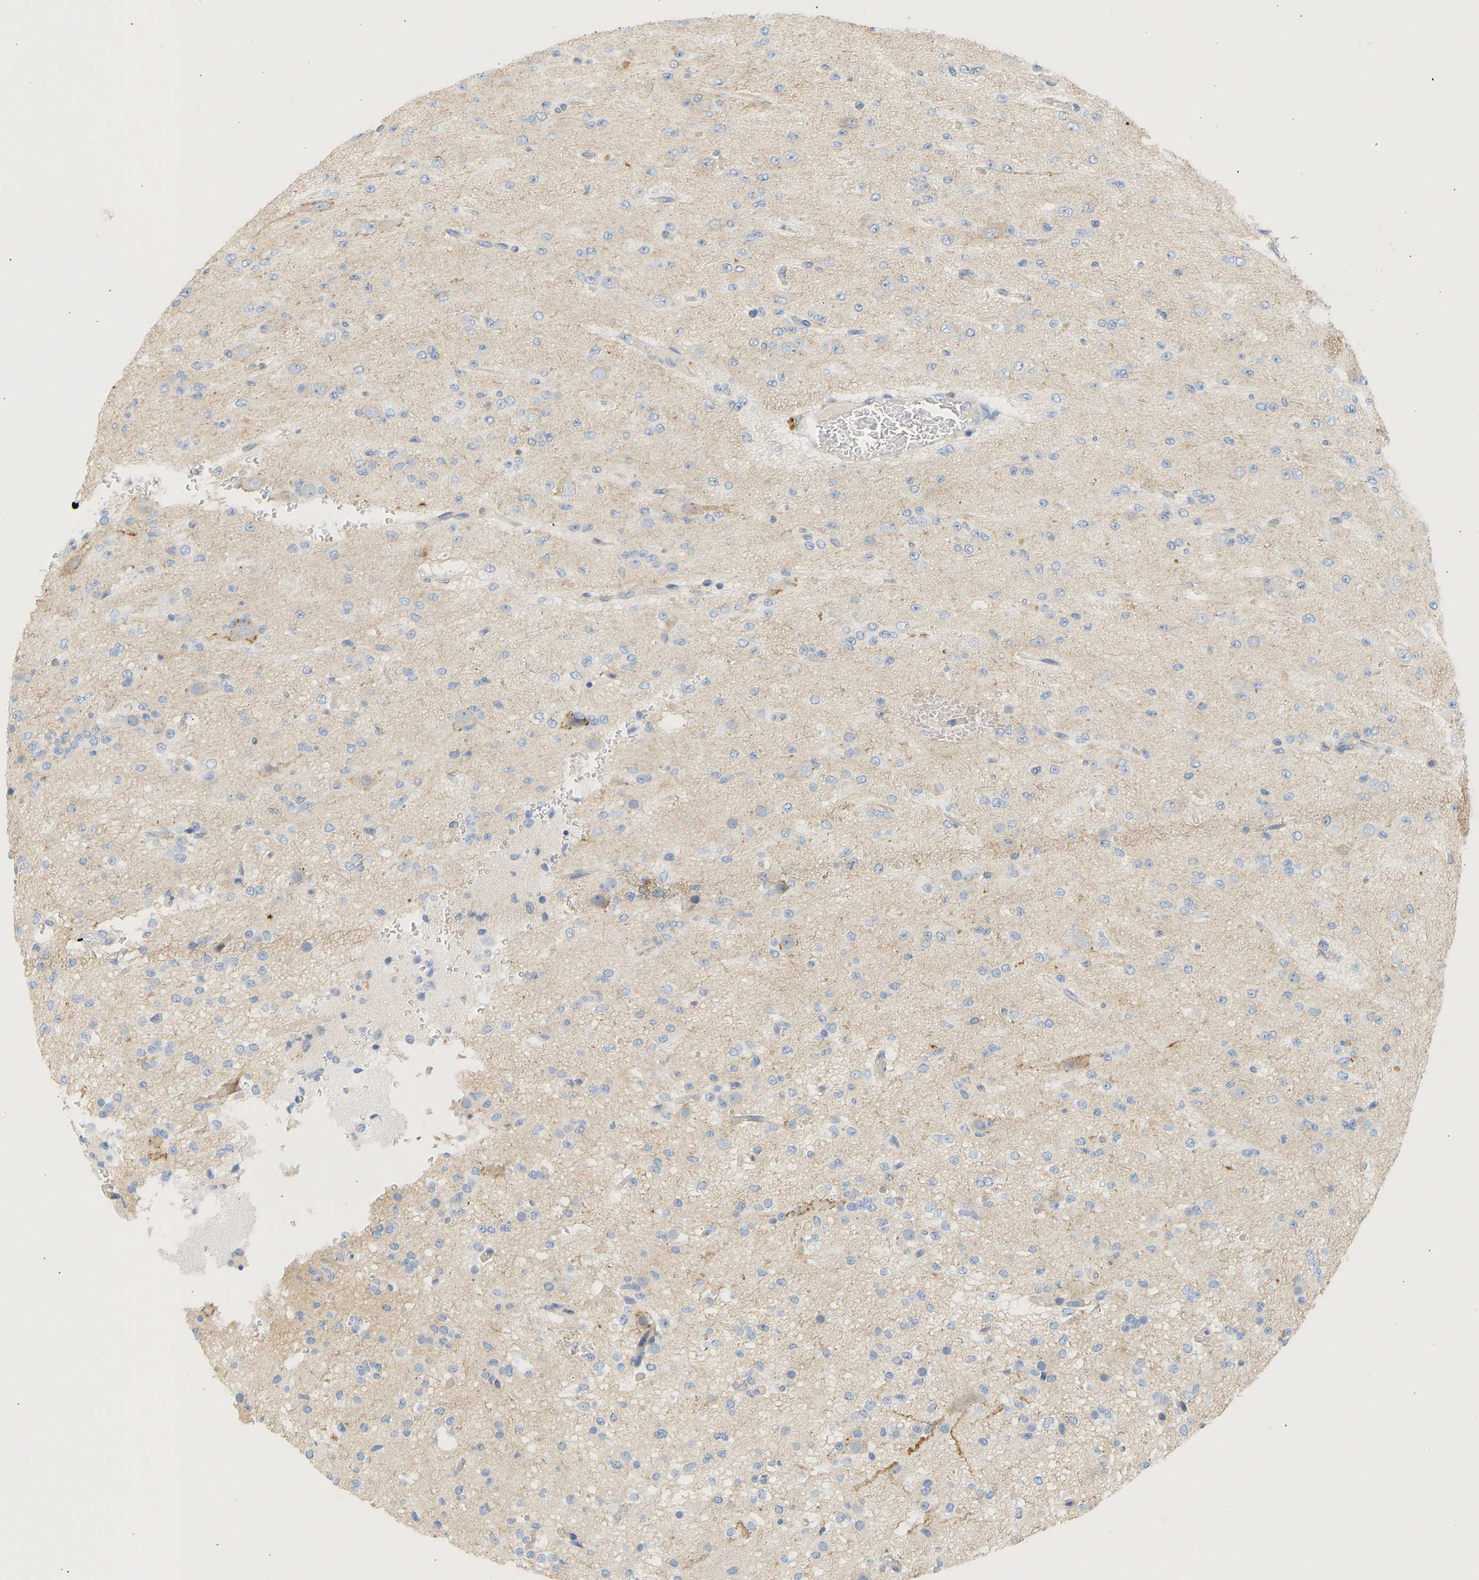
{"staining": {"intensity": "negative", "quantity": "none", "location": "none"}, "tissue": "glioma", "cell_type": "Tumor cells", "image_type": "cancer", "snomed": [{"axis": "morphology", "description": "Glioma, malignant, Low grade"}, {"axis": "topography", "description": "Brain"}], "caption": "Immunohistochemical staining of glioma displays no significant expression in tumor cells.", "gene": "BVES", "patient": {"sex": "male", "age": 38}}